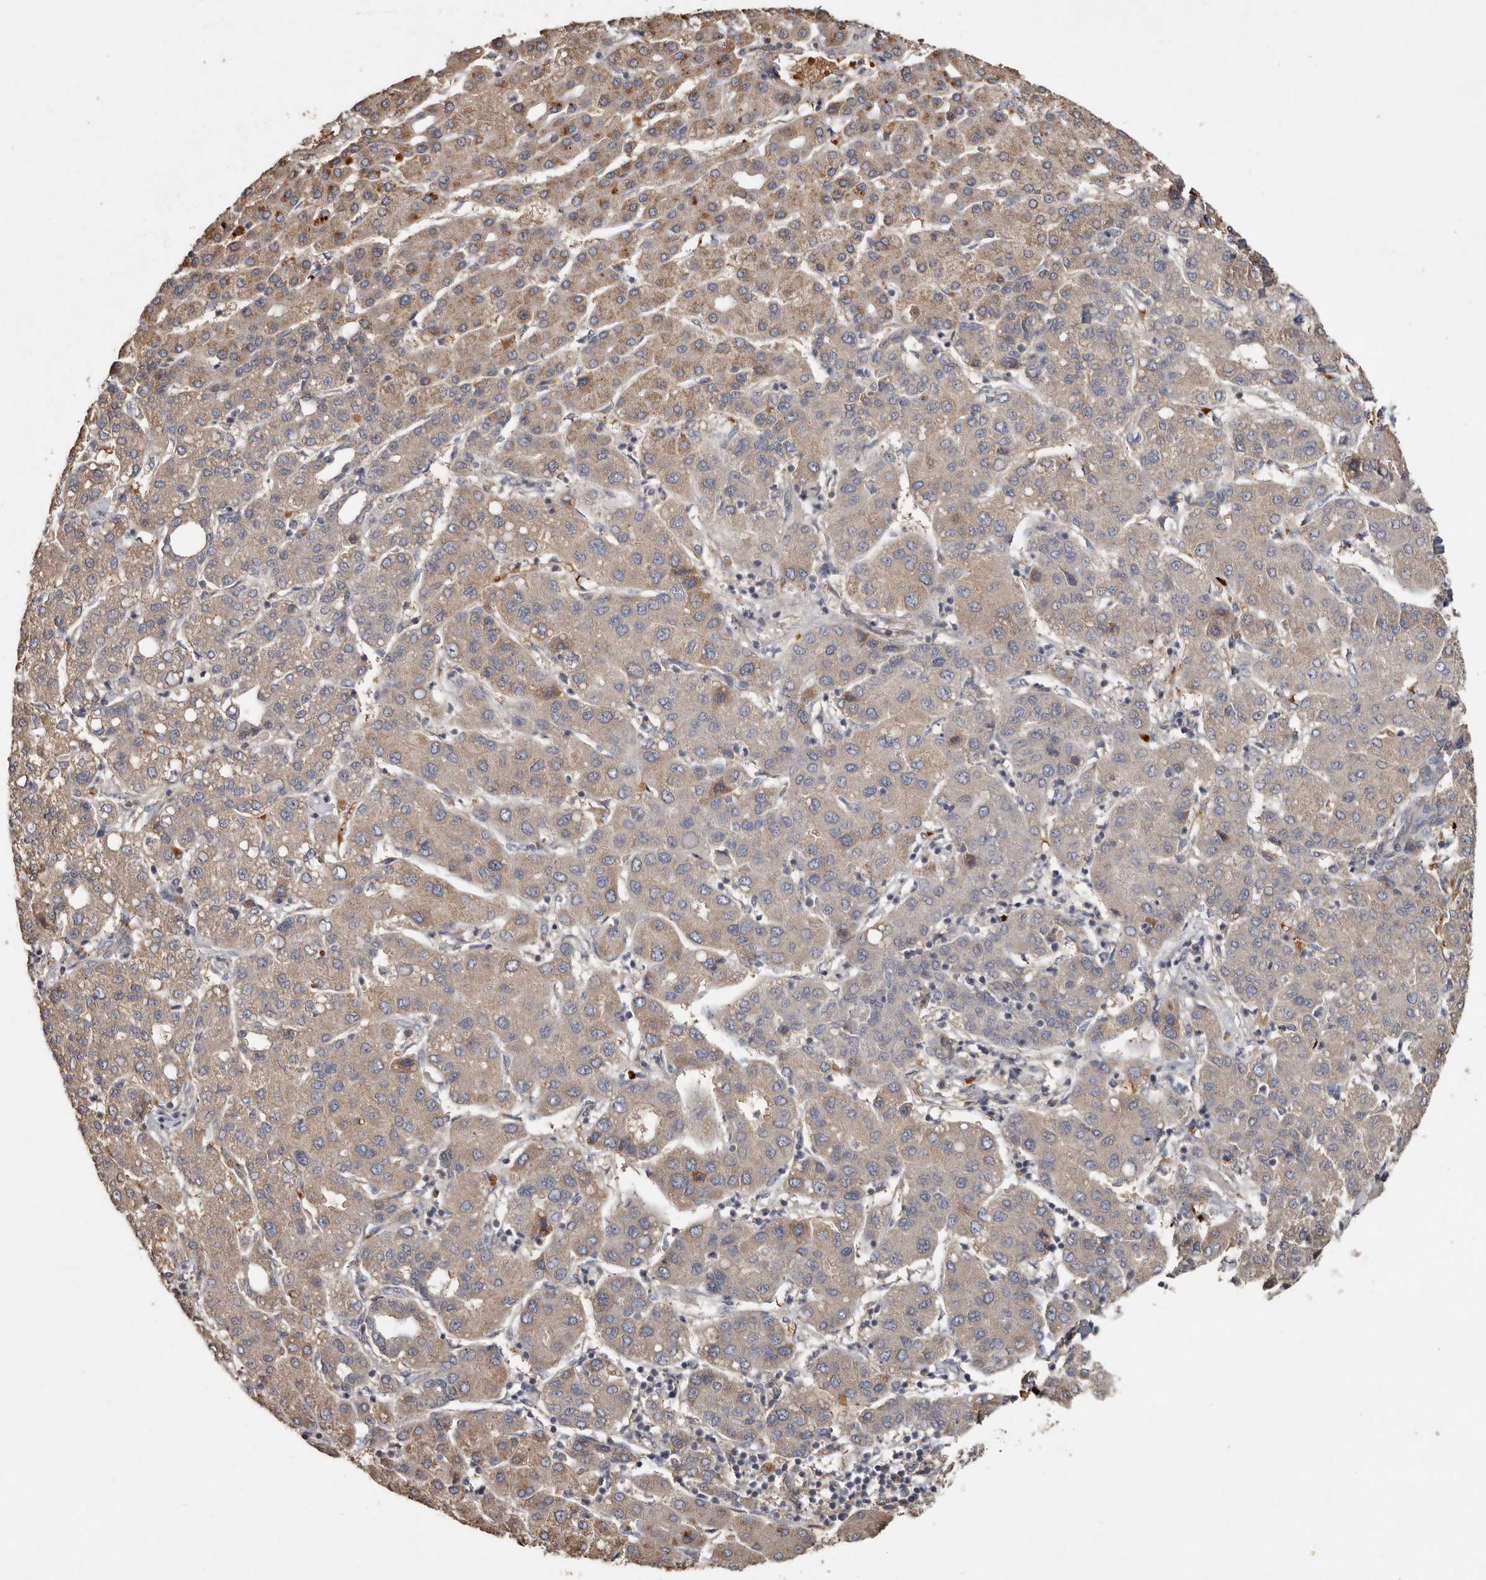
{"staining": {"intensity": "moderate", "quantity": "25%-75%", "location": "cytoplasmic/membranous"}, "tissue": "liver cancer", "cell_type": "Tumor cells", "image_type": "cancer", "snomed": [{"axis": "morphology", "description": "Carcinoma, Hepatocellular, NOS"}, {"axis": "topography", "description": "Liver"}], "caption": "A histopathology image of hepatocellular carcinoma (liver) stained for a protein demonstrates moderate cytoplasmic/membranous brown staining in tumor cells. (Brightfield microscopy of DAB IHC at high magnification).", "gene": "KIF26B", "patient": {"sex": "male", "age": 65}}